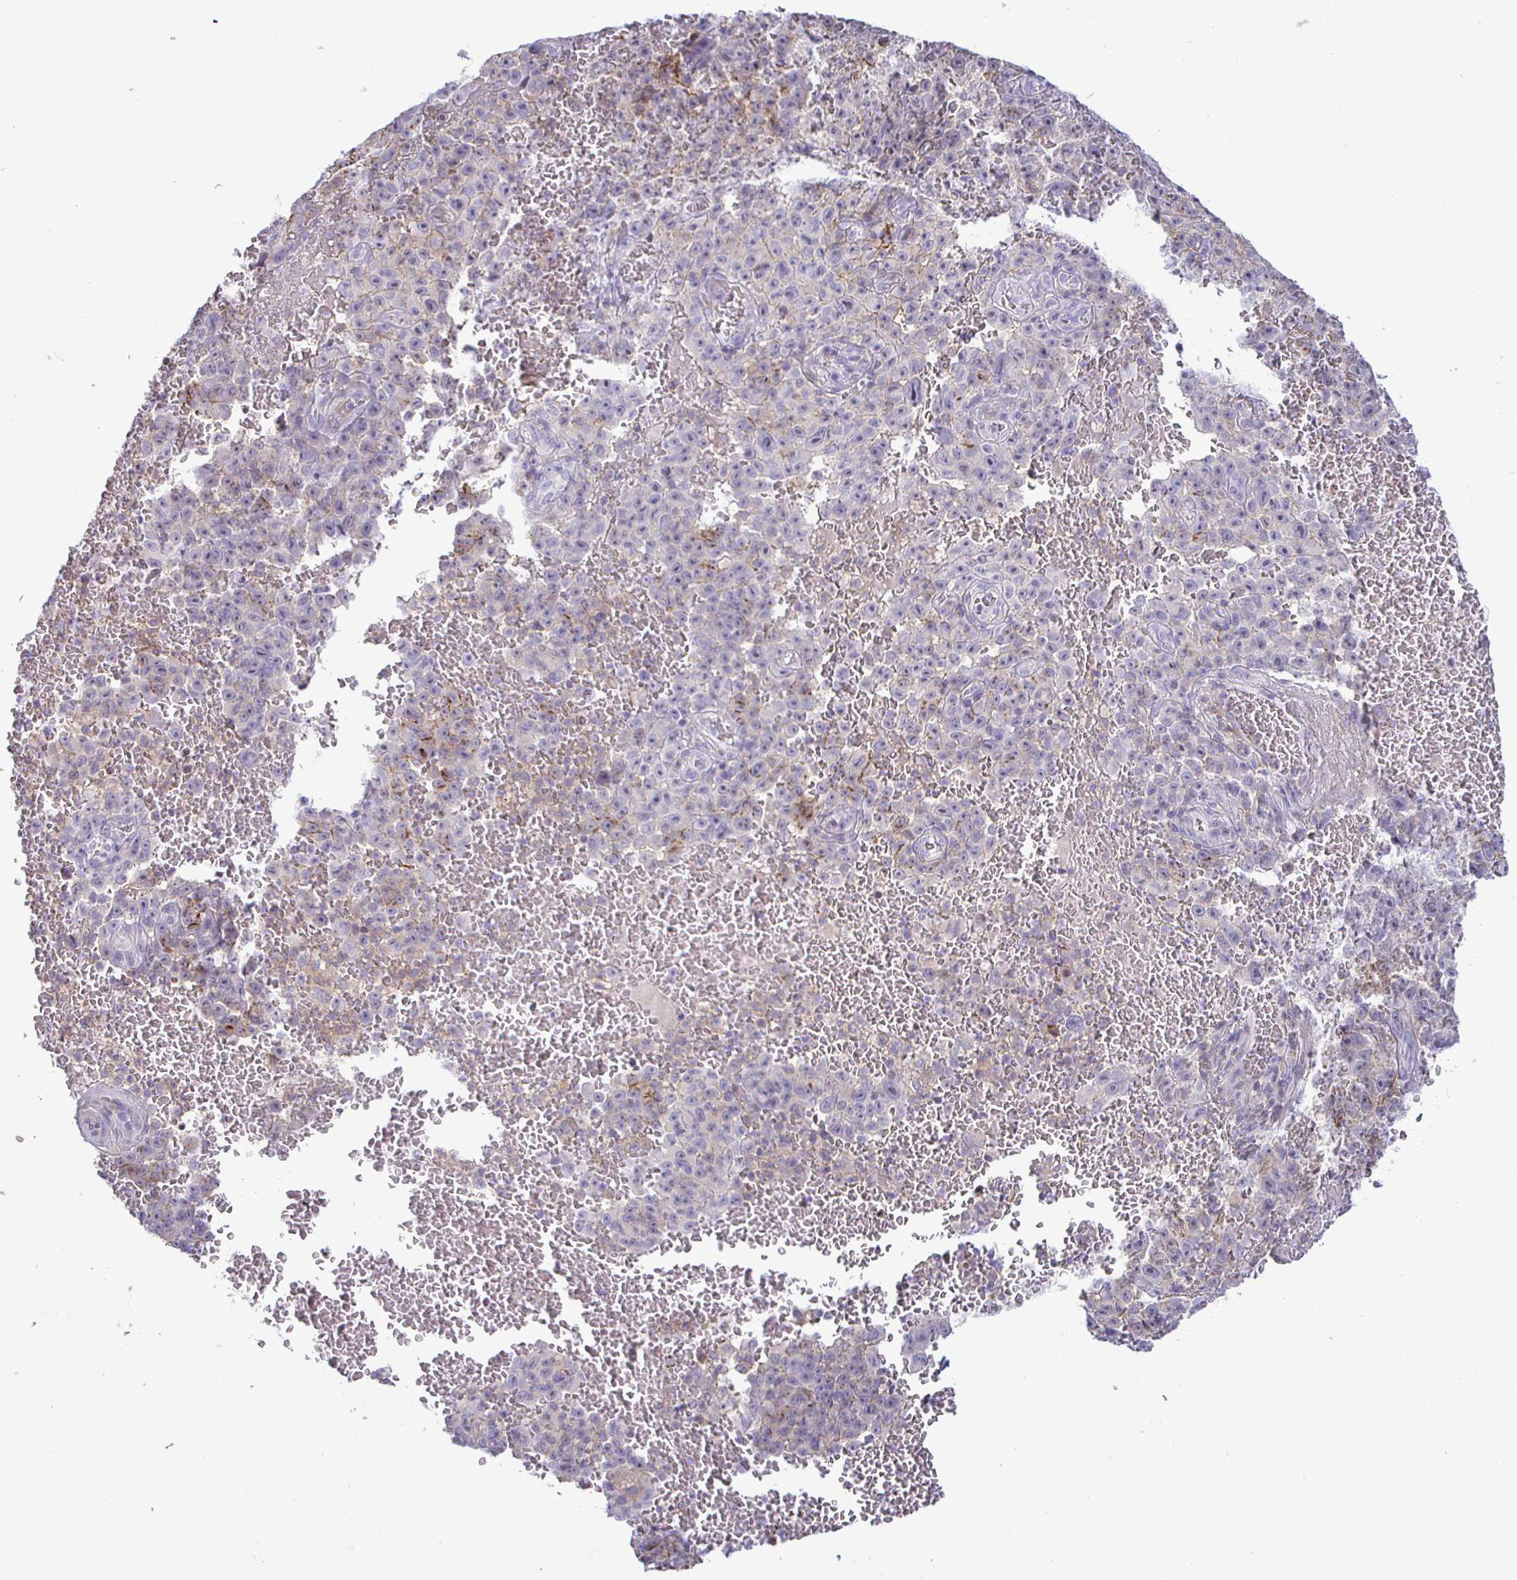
{"staining": {"intensity": "negative", "quantity": "none", "location": "none"}, "tissue": "melanoma", "cell_type": "Tumor cells", "image_type": "cancer", "snomed": [{"axis": "morphology", "description": "Malignant melanoma, NOS"}, {"axis": "topography", "description": "Skin"}], "caption": "Immunohistochemistry photomicrograph of human melanoma stained for a protein (brown), which displays no staining in tumor cells.", "gene": "SIRPA", "patient": {"sex": "female", "age": 82}}